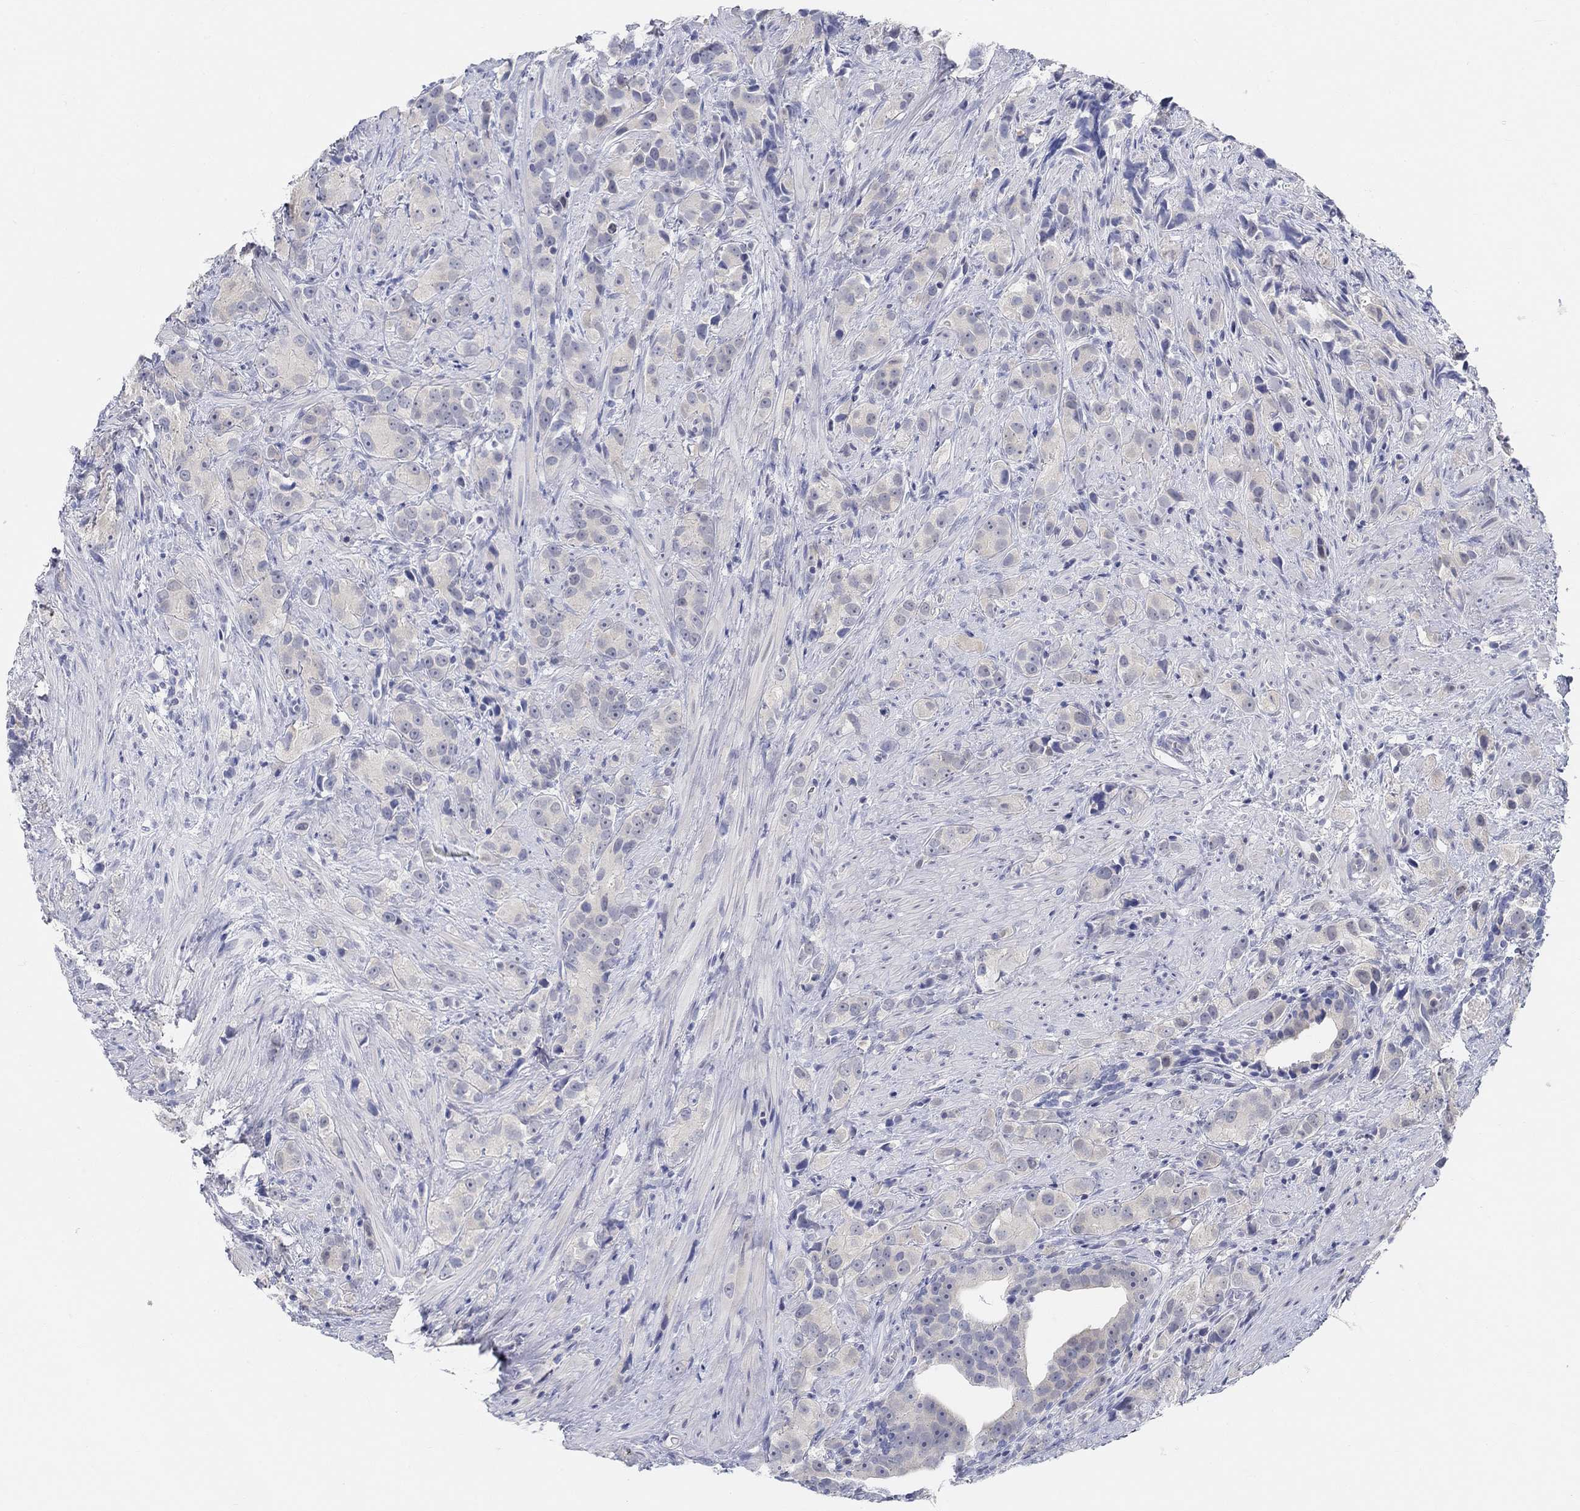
{"staining": {"intensity": "negative", "quantity": "none", "location": "none"}, "tissue": "prostate cancer", "cell_type": "Tumor cells", "image_type": "cancer", "snomed": [{"axis": "morphology", "description": "Adenocarcinoma, High grade"}, {"axis": "topography", "description": "Prostate"}], "caption": "This micrograph is of prostate cancer stained with IHC to label a protein in brown with the nuclei are counter-stained blue. There is no staining in tumor cells.", "gene": "SNTG2", "patient": {"sex": "male", "age": 90}}